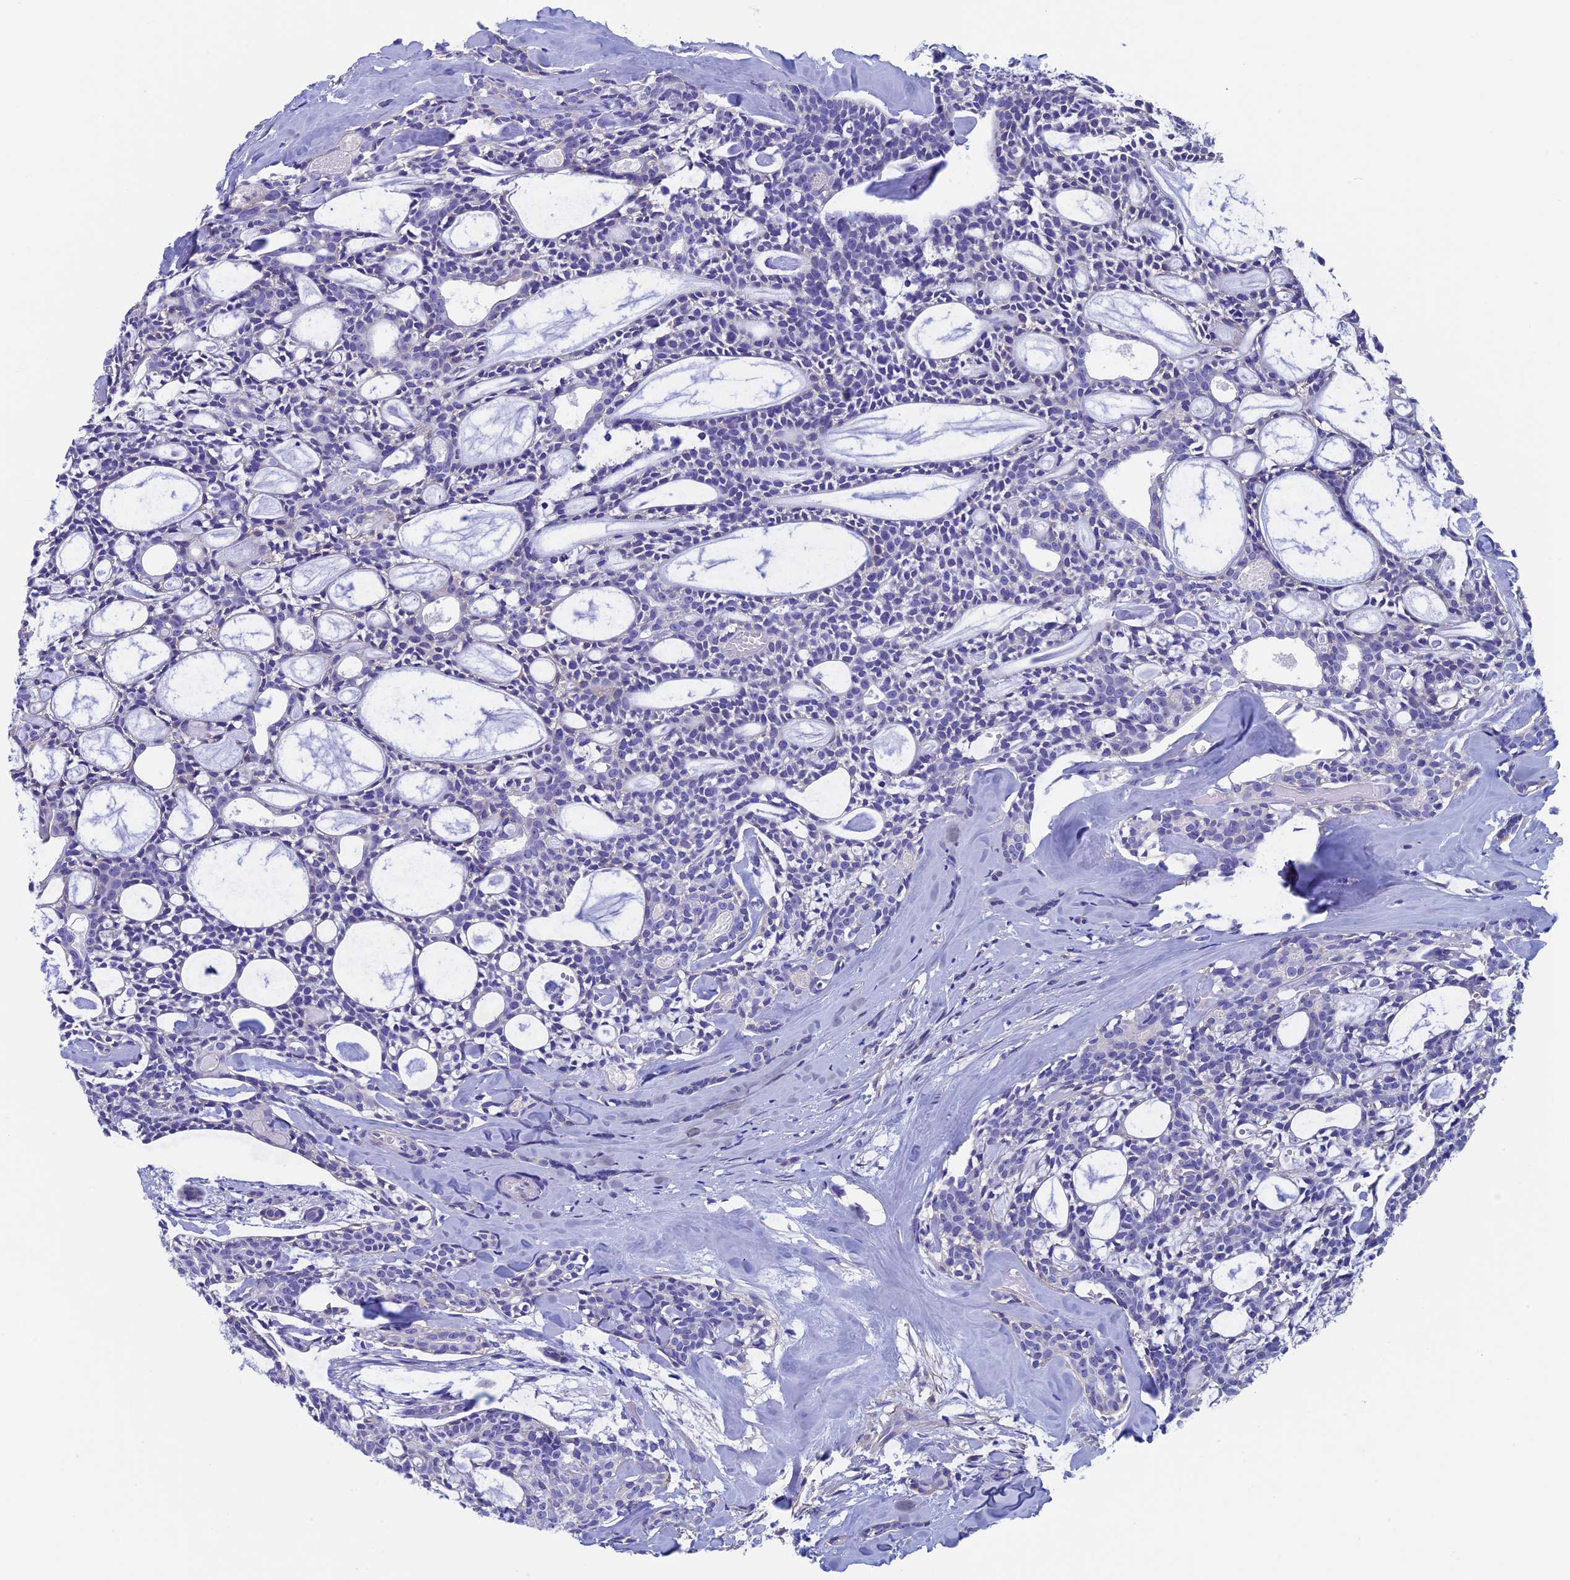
{"staining": {"intensity": "negative", "quantity": "none", "location": "none"}, "tissue": "head and neck cancer", "cell_type": "Tumor cells", "image_type": "cancer", "snomed": [{"axis": "morphology", "description": "Adenocarcinoma, NOS"}, {"axis": "topography", "description": "Salivary gland"}, {"axis": "topography", "description": "Head-Neck"}], "caption": "Tumor cells are negative for protein expression in human head and neck cancer. Brightfield microscopy of immunohistochemistry (IHC) stained with DAB (3,3'-diaminobenzidine) (brown) and hematoxylin (blue), captured at high magnification.", "gene": "ADH7", "patient": {"sex": "male", "age": 55}}